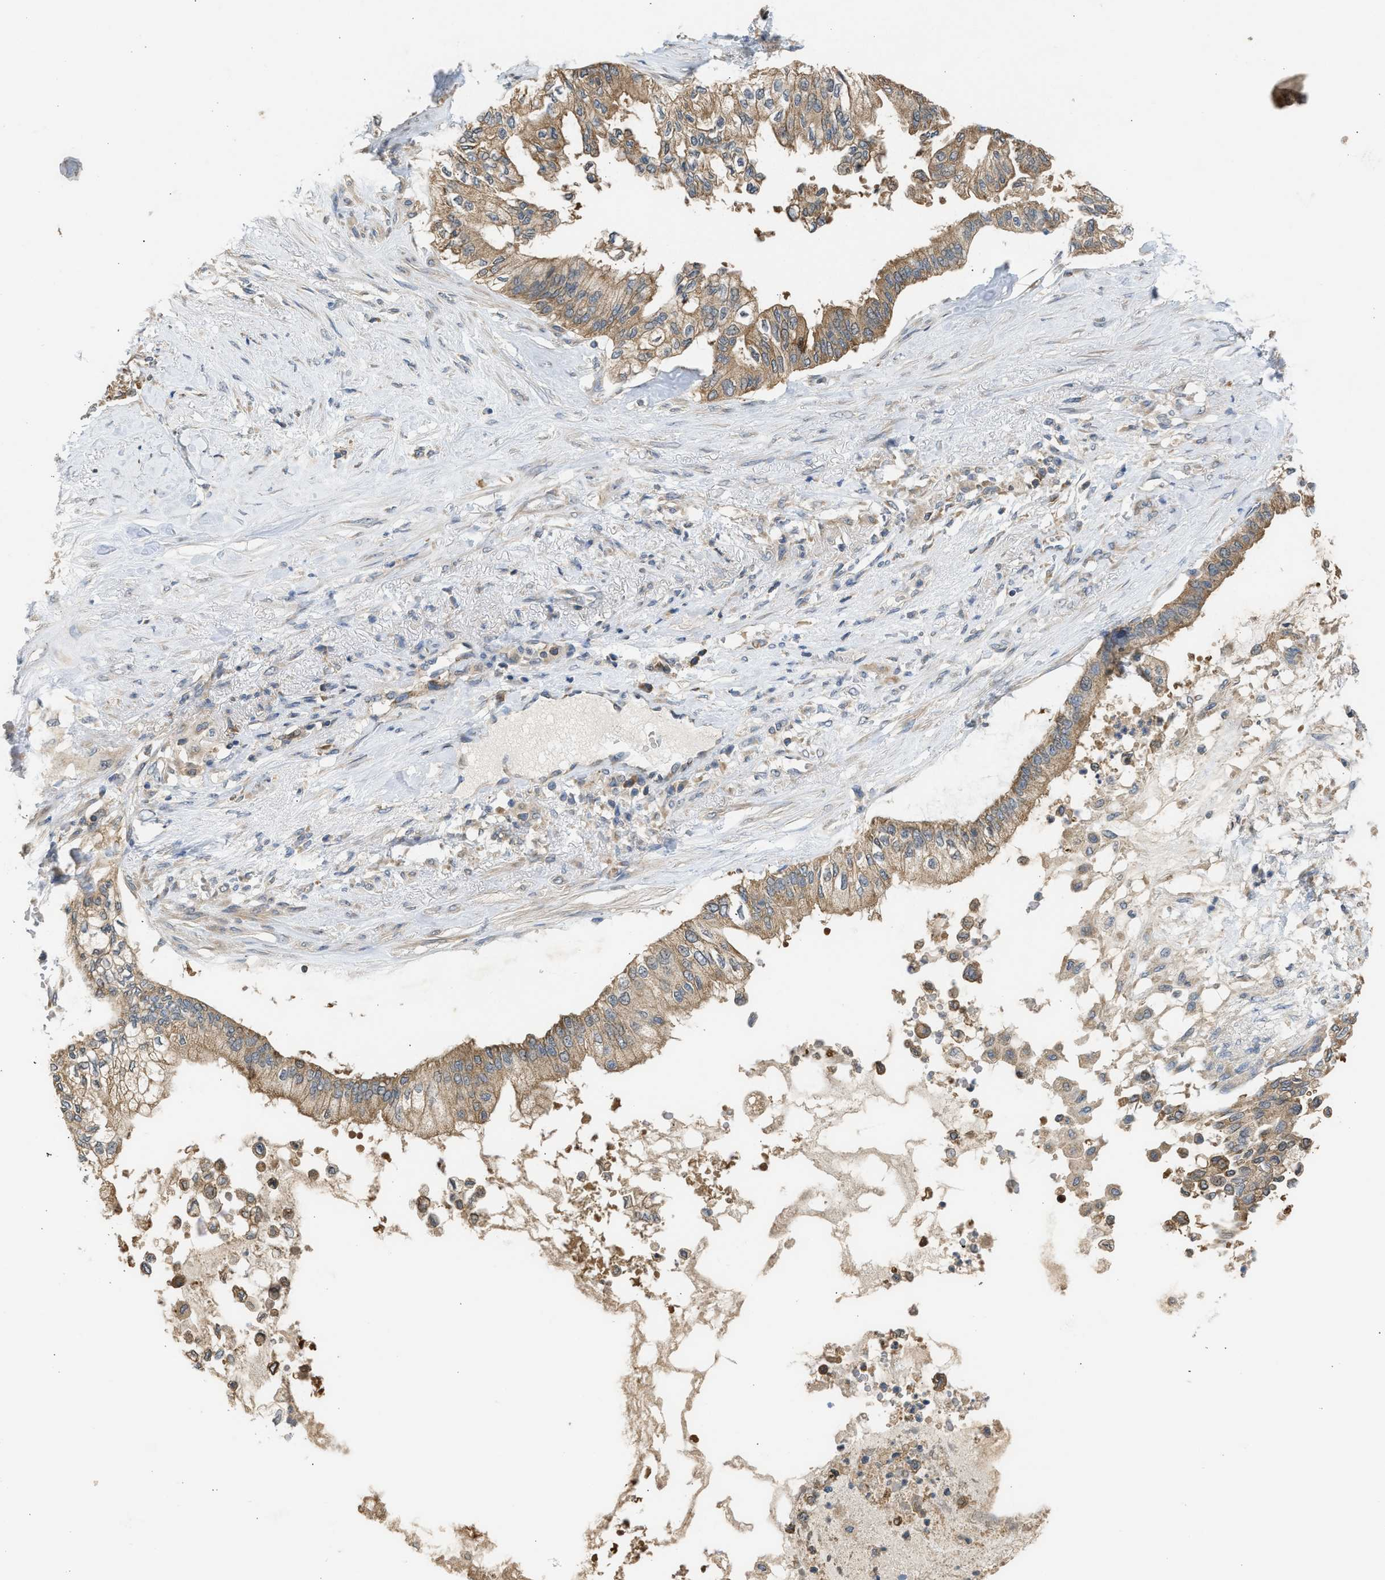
{"staining": {"intensity": "moderate", "quantity": ">75%", "location": "cytoplasmic/membranous"}, "tissue": "pancreatic cancer", "cell_type": "Tumor cells", "image_type": "cancer", "snomed": [{"axis": "morphology", "description": "Normal tissue, NOS"}, {"axis": "morphology", "description": "Adenocarcinoma, NOS"}, {"axis": "topography", "description": "Pancreas"}, {"axis": "topography", "description": "Duodenum"}], "caption": "The image reveals a brown stain indicating the presence of a protein in the cytoplasmic/membranous of tumor cells in pancreatic cancer.", "gene": "CYP1A1", "patient": {"sex": "female", "age": 60}}